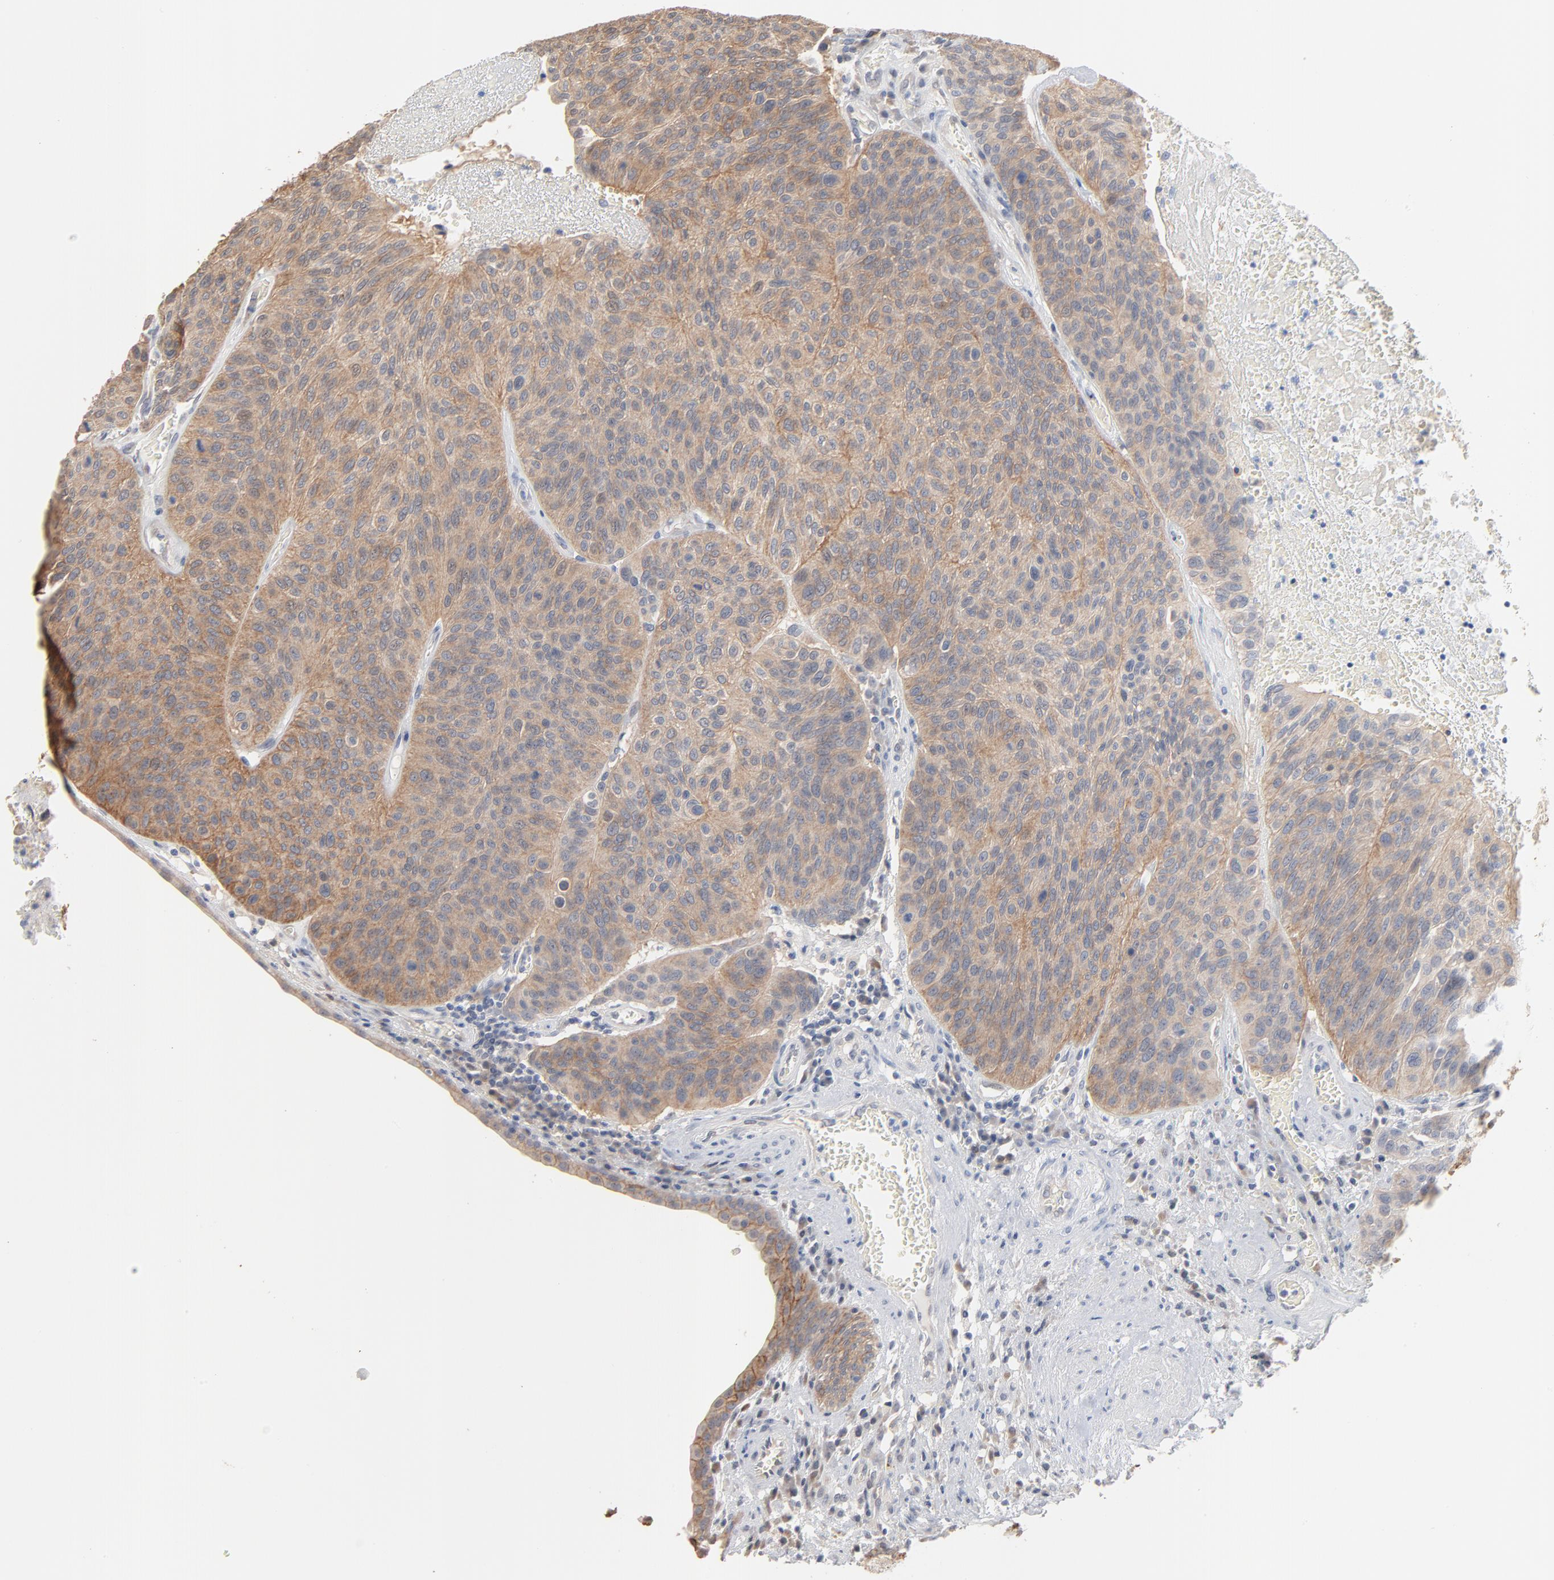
{"staining": {"intensity": "weak", "quantity": ">75%", "location": "cytoplasmic/membranous"}, "tissue": "urothelial cancer", "cell_type": "Tumor cells", "image_type": "cancer", "snomed": [{"axis": "morphology", "description": "Urothelial carcinoma, High grade"}, {"axis": "topography", "description": "Urinary bladder"}], "caption": "Immunohistochemical staining of urothelial cancer demonstrates weak cytoplasmic/membranous protein staining in about >75% of tumor cells.", "gene": "EPCAM", "patient": {"sex": "male", "age": 66}}